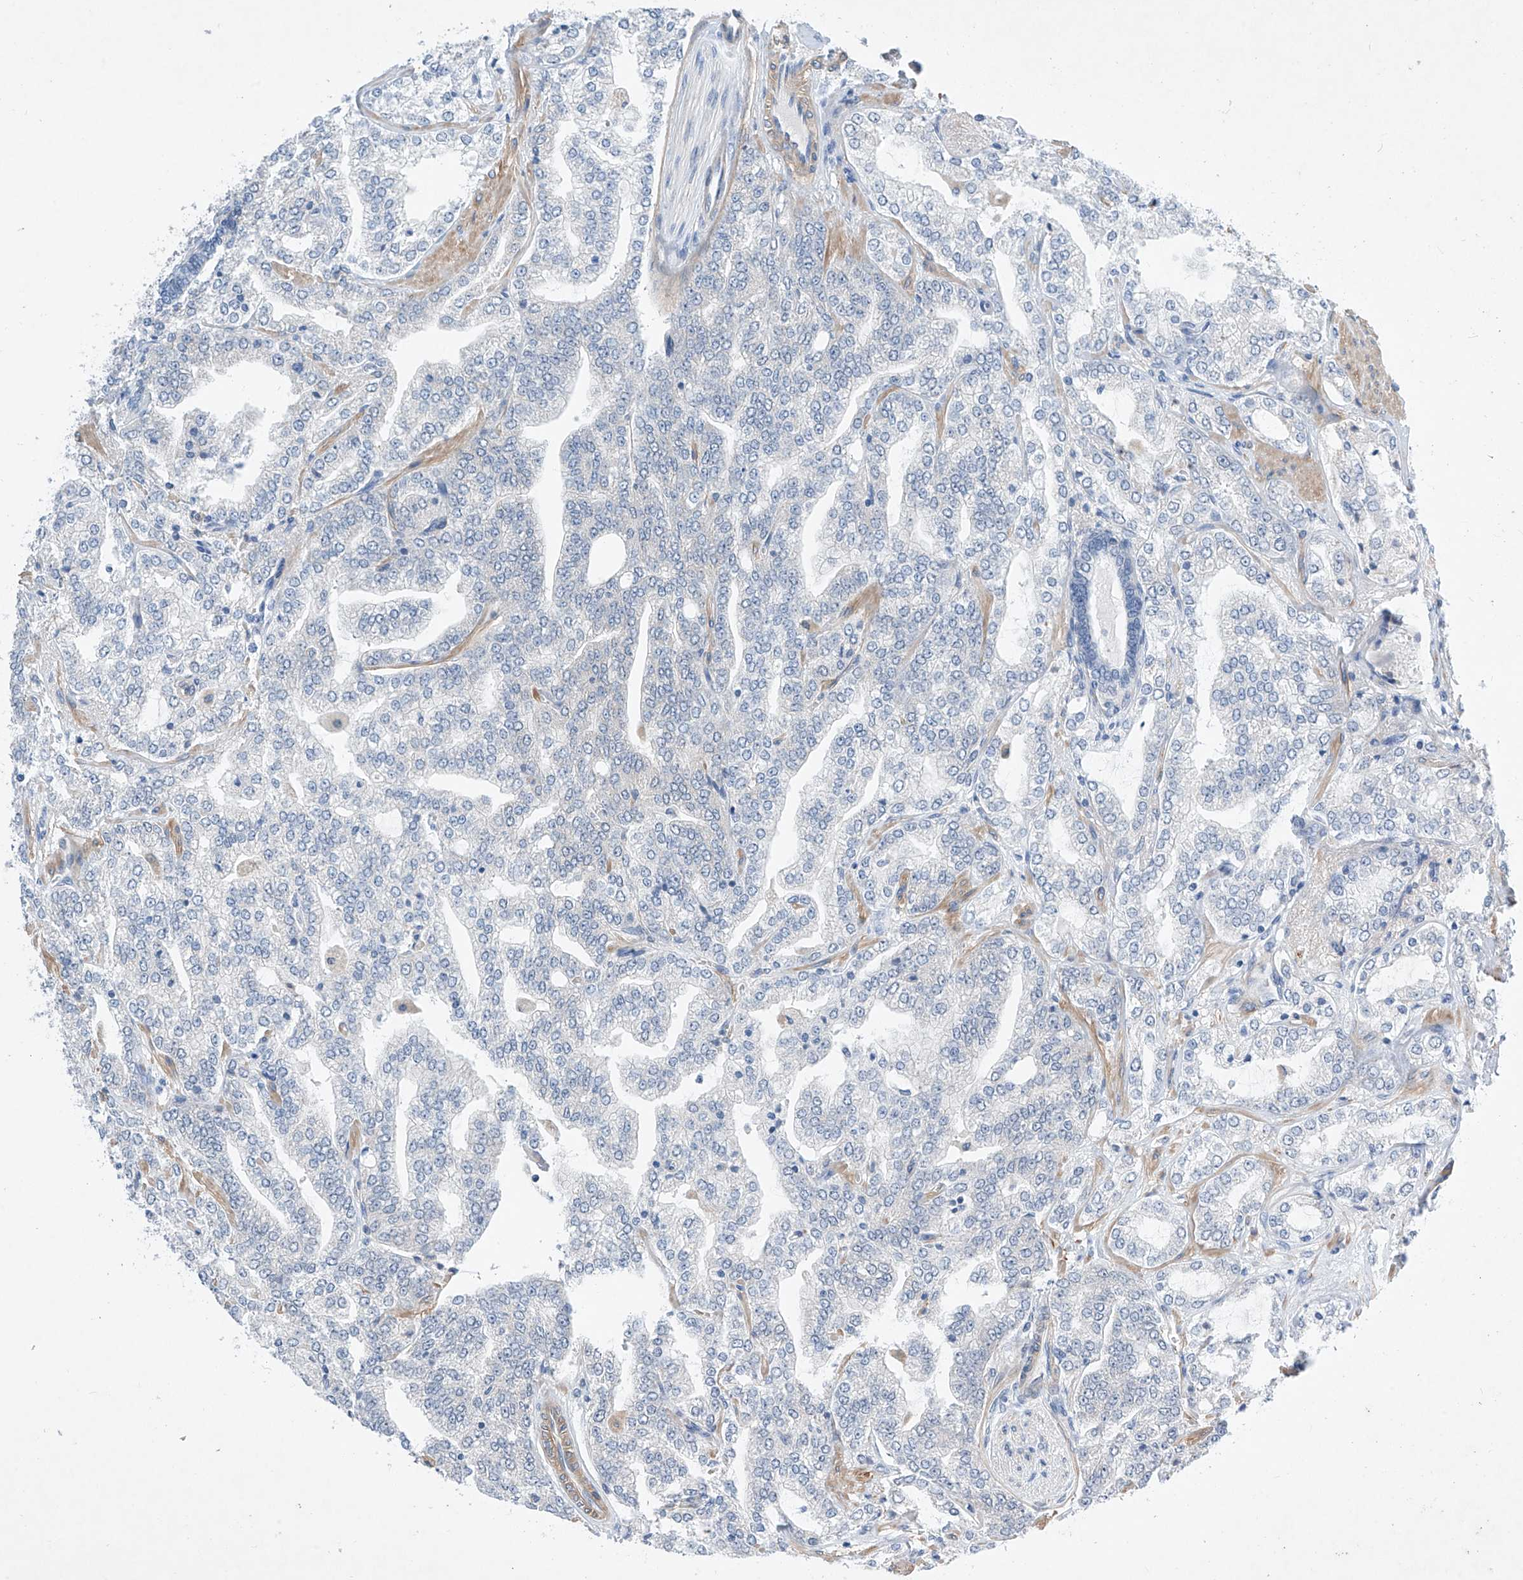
{"staining": {"intensity": "negative", "quantity": "none", "location": "none"}, "tissue": "prostate cancer", "cell_type": "Tumor cells", "image_type": "cancer", "snomed": [{"axis": "morphology", "description": "Adenocarcinoma, High grade"}, {"axis": "topography", "description": "Prostate"}], "caption": "A micrograph of high-grade adenocarcinoma (prostate) stained for a protein demonstrates no brown staining in tumor cells.", "gene": "ABLIM2", "patient": {"sex": "male", "age": 64}}